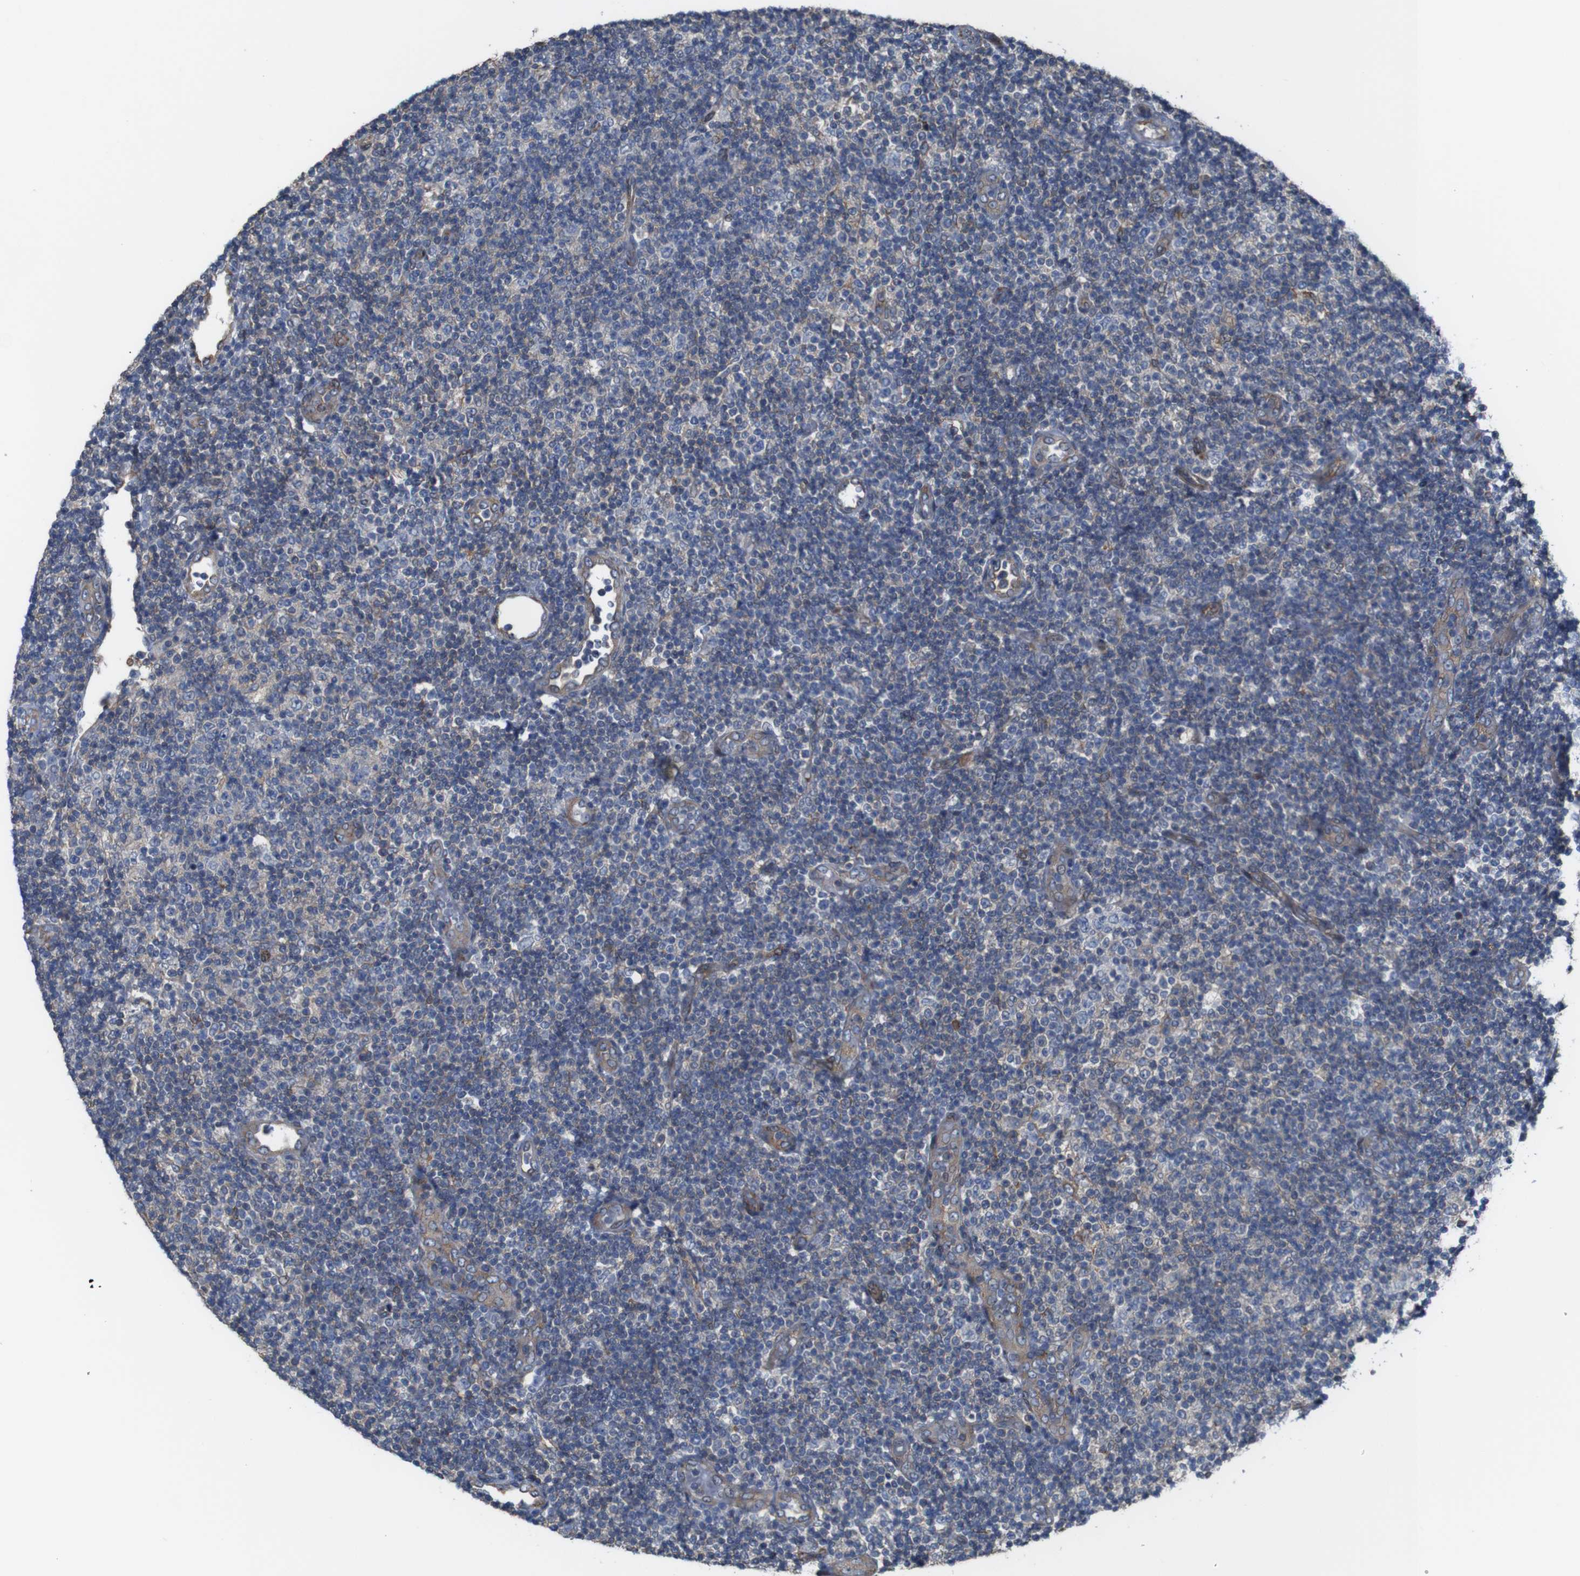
{"staining": {"intensity": "negative", "quantity": "none", "location": "none"}, "tissue": "lymphoma", "cell_type": "Tumor cells", "image_type": "cancer", "snomed": [{"axis": "morphology", "description": "Malignant lymphoma, non-Hodgkin's type, Low grade"}, {"axis": "topography", "description": "Lymph node"}], "caption": "An immunohistochemistry histopathology image of lymphoma is shown. There is no staining in tumor cells of lymphoma.", "gene": "PCOLCE2", "patient": {"sex": "male", "age": 83}}